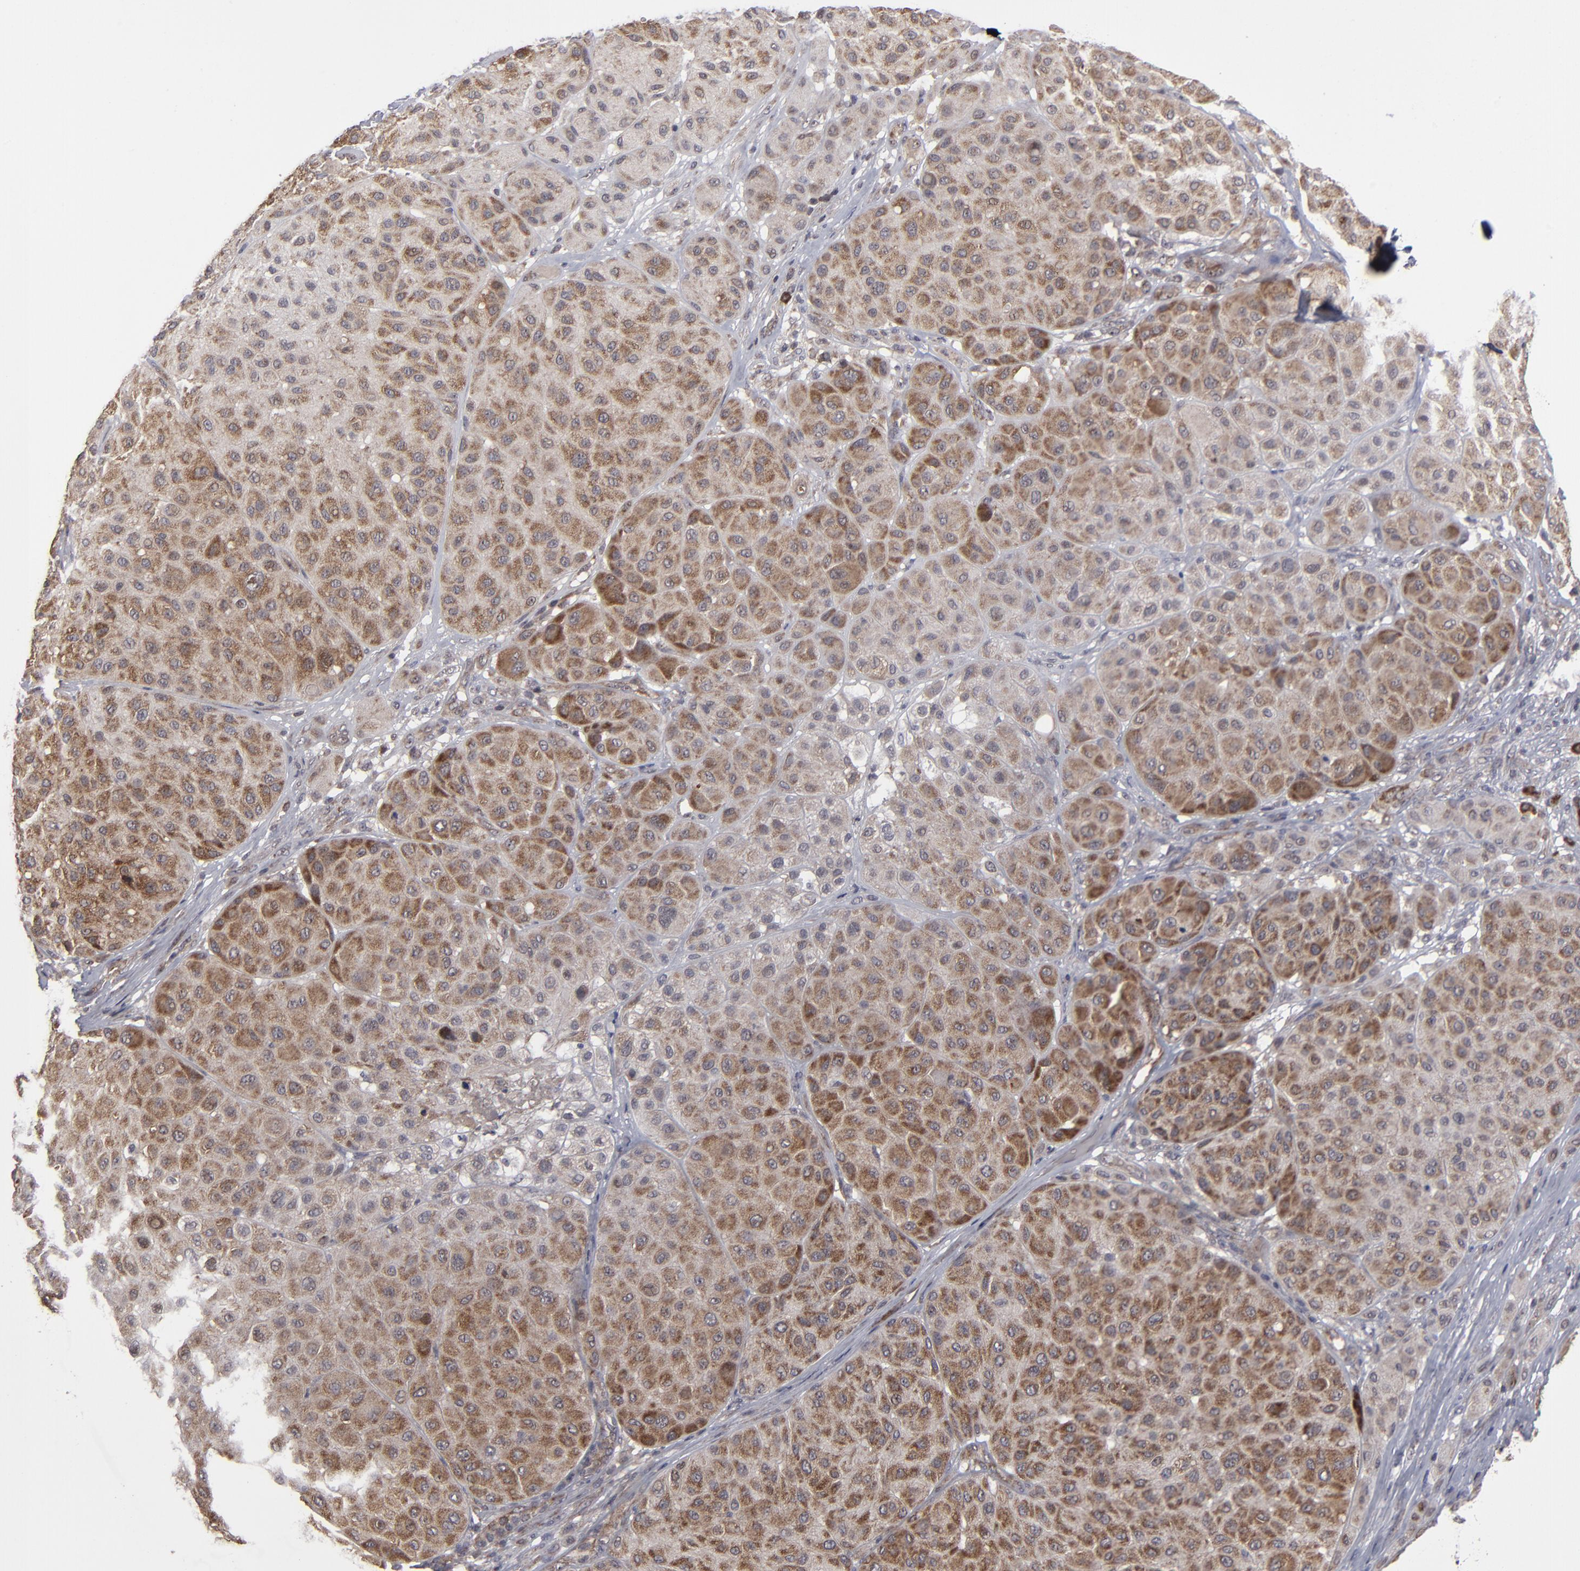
{"staining": {"intensity": "moderate", "quantity": ">75%", "location": "cytoplasmic/membranous"}, "tissue": "melanoma", "cell_type": "Tumor cells", "image_type": "cancer", "snomed": [{"axis": "morphology", "description": "Normal tissue, NOS"}, {"axis": "morphology", "description": "Malignant melanoma, Metastatic site"}, {"axis": "topography", "description": "Skin"}], "caption": "Immunohistochemical staining of human melanoma demonstrates medium levels of moderate cytoplasmic/membranous staining in about >75% of tumor cells.", "gene": "GLCCI1", "patient": {"sex": "male", "age": 41}}